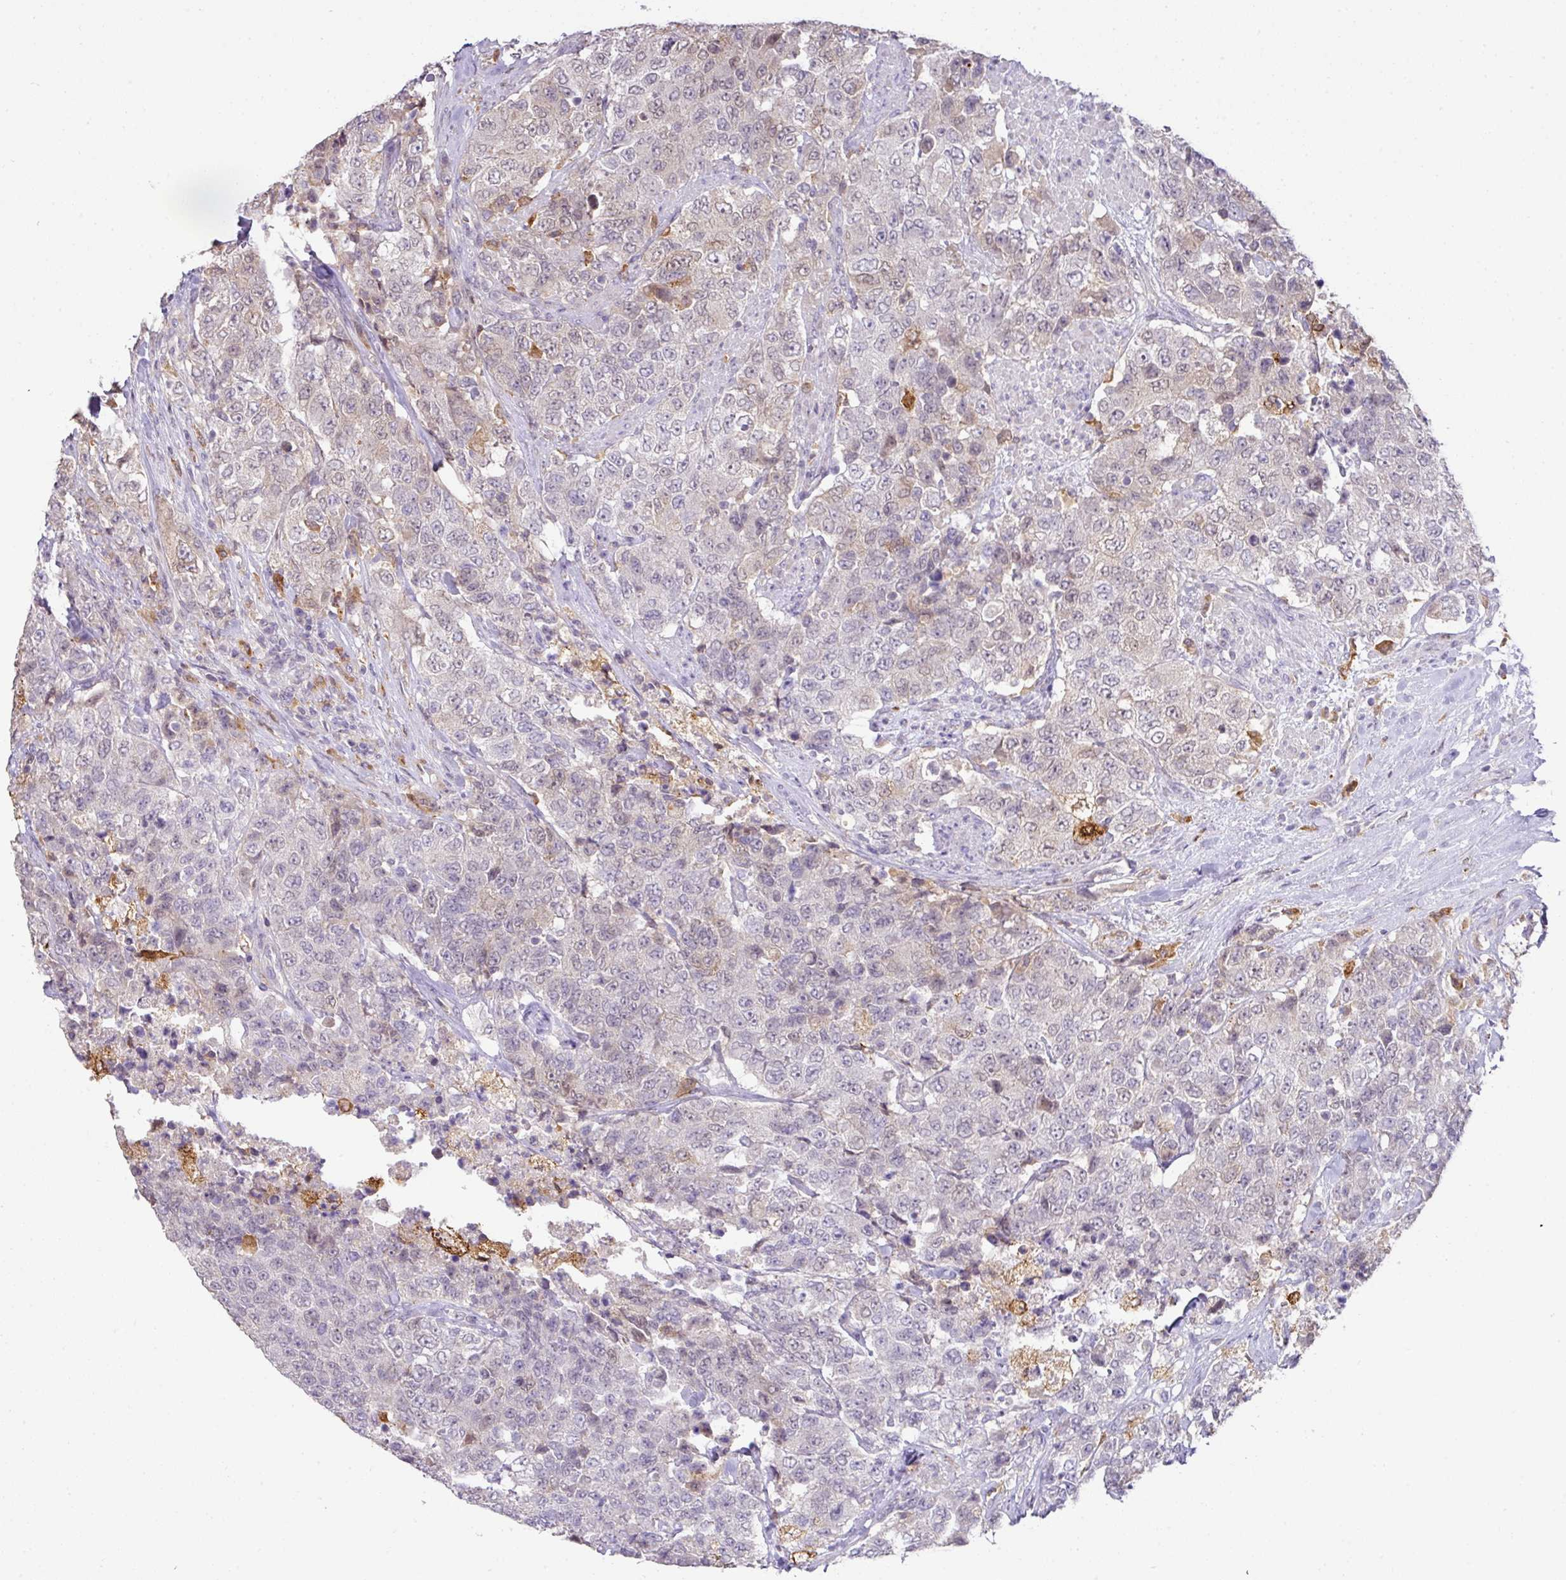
{"staining": {"intensity": "weak", "quantity": "<25%", "location": "cytoplasmic/membranous"}, "tissue": "urothelial cancer", "cell_type": "Tumor cells", "image_type": "cancer", "snomed": [{"axis": "morphology", "description": "Urothelial carcinoma, High grade"}, {"axis": "topography", "description": "Urinary bladder"}], "caption": "Human high-grade urothelial carcinoma stained for a protein using IHC demonstrates no positivity in tumor cells.", "gene": "GCNT7", "patient": {"sex": "female", "age": 78}}